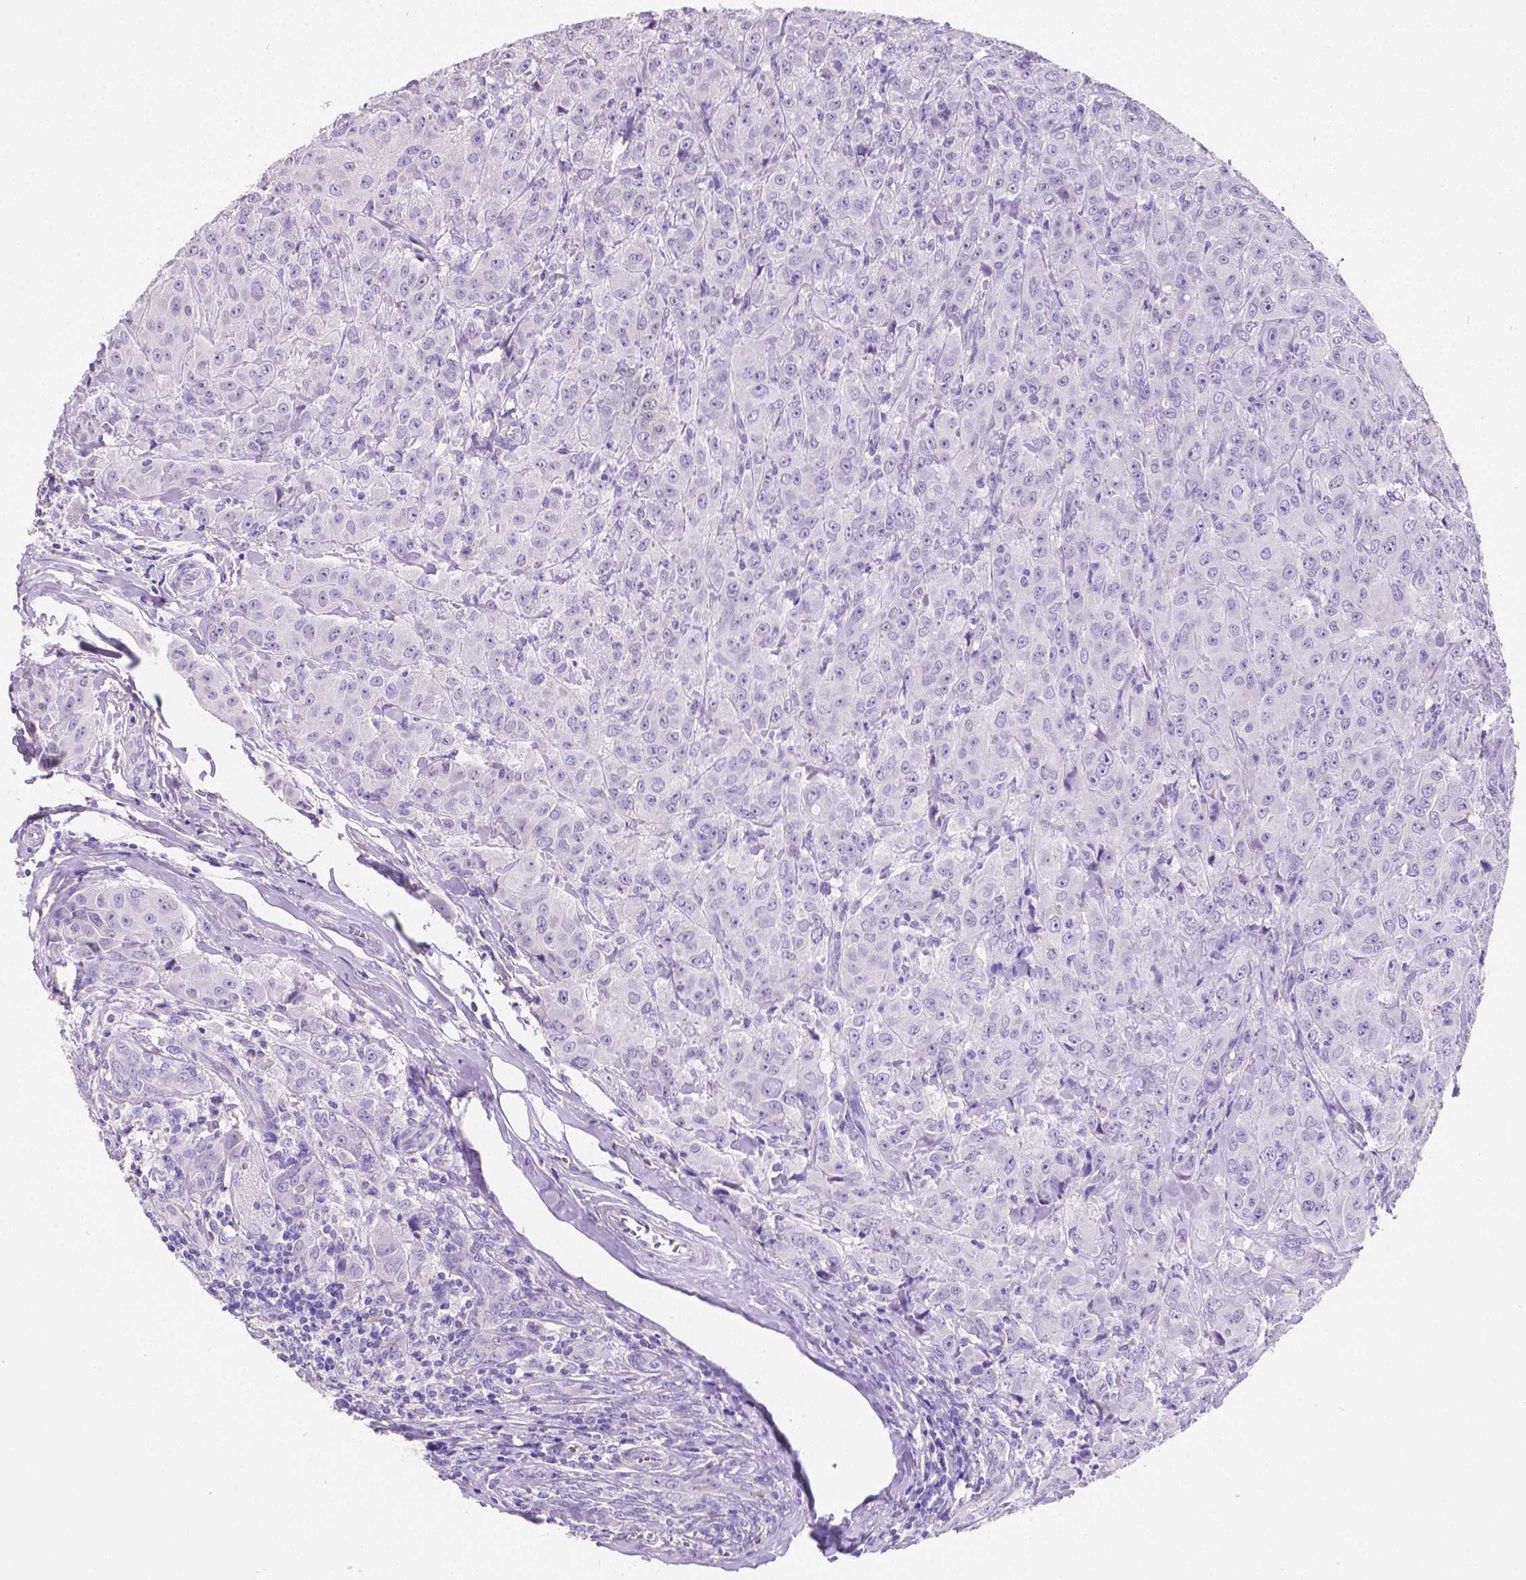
{"staining": {"intensity": "negative", "quantity": "none", "location": "none"}, "tissue": "breast cancer", "cell_type": "Tumor cells", "image_type": "cancer", "snomed": [{"axis": "morphology", "description": "Duct carcinoma"}, {"axis": "topography", "description": "Breast"}], "caption": "This is an immunohistochemistry (IHC) micrograph of human intraductal carcinoma (breast). There is no positivity in tumor cells.", "gene": "SATB2", "patient": {"sex": "female", "age": 43}}